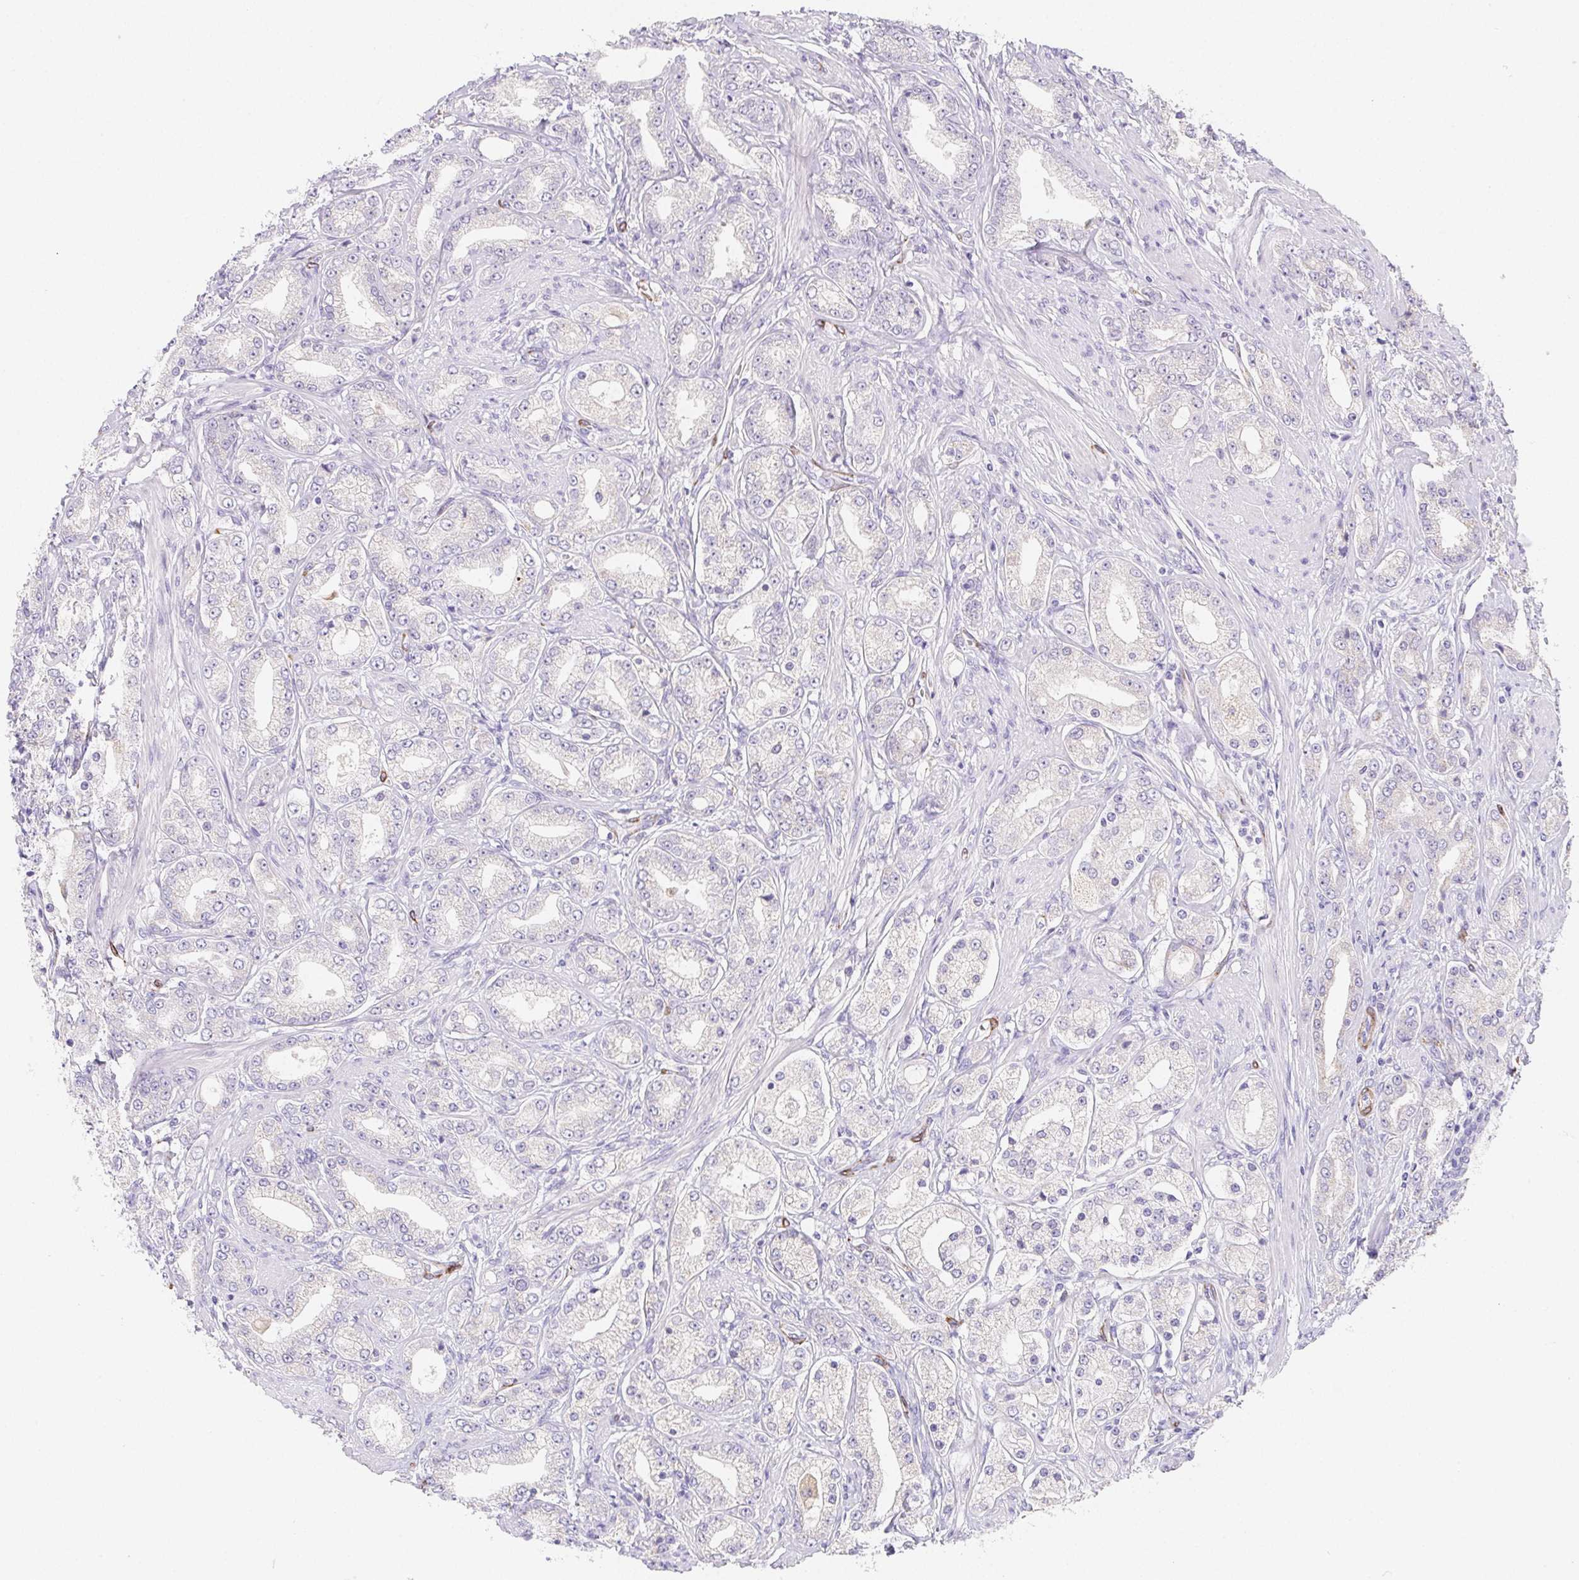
{"staining": {"intensity": "negative", "quantity": "none", "location": "none"}, "tissue": "prostate cancer", "cell_type": "Tumor cells", "image_type": "cancer", "snomed": [{"axis": "morphology", "description": "Adenocarcinoma, High grade"}, {"axis": "topography", "description": "Prostate"}], "caption": "Protein analysis of adenocarcinoma (high-grade) (prostate) exhibits no significant staining in tumor cells. The staining is performed using DAB (3,3'-diaminobenzidine) brown chromogen with nuclei counter-stained in using hematoxylin.", "gene": "HRC", "patient": {"sex": "male", "age": 67}}